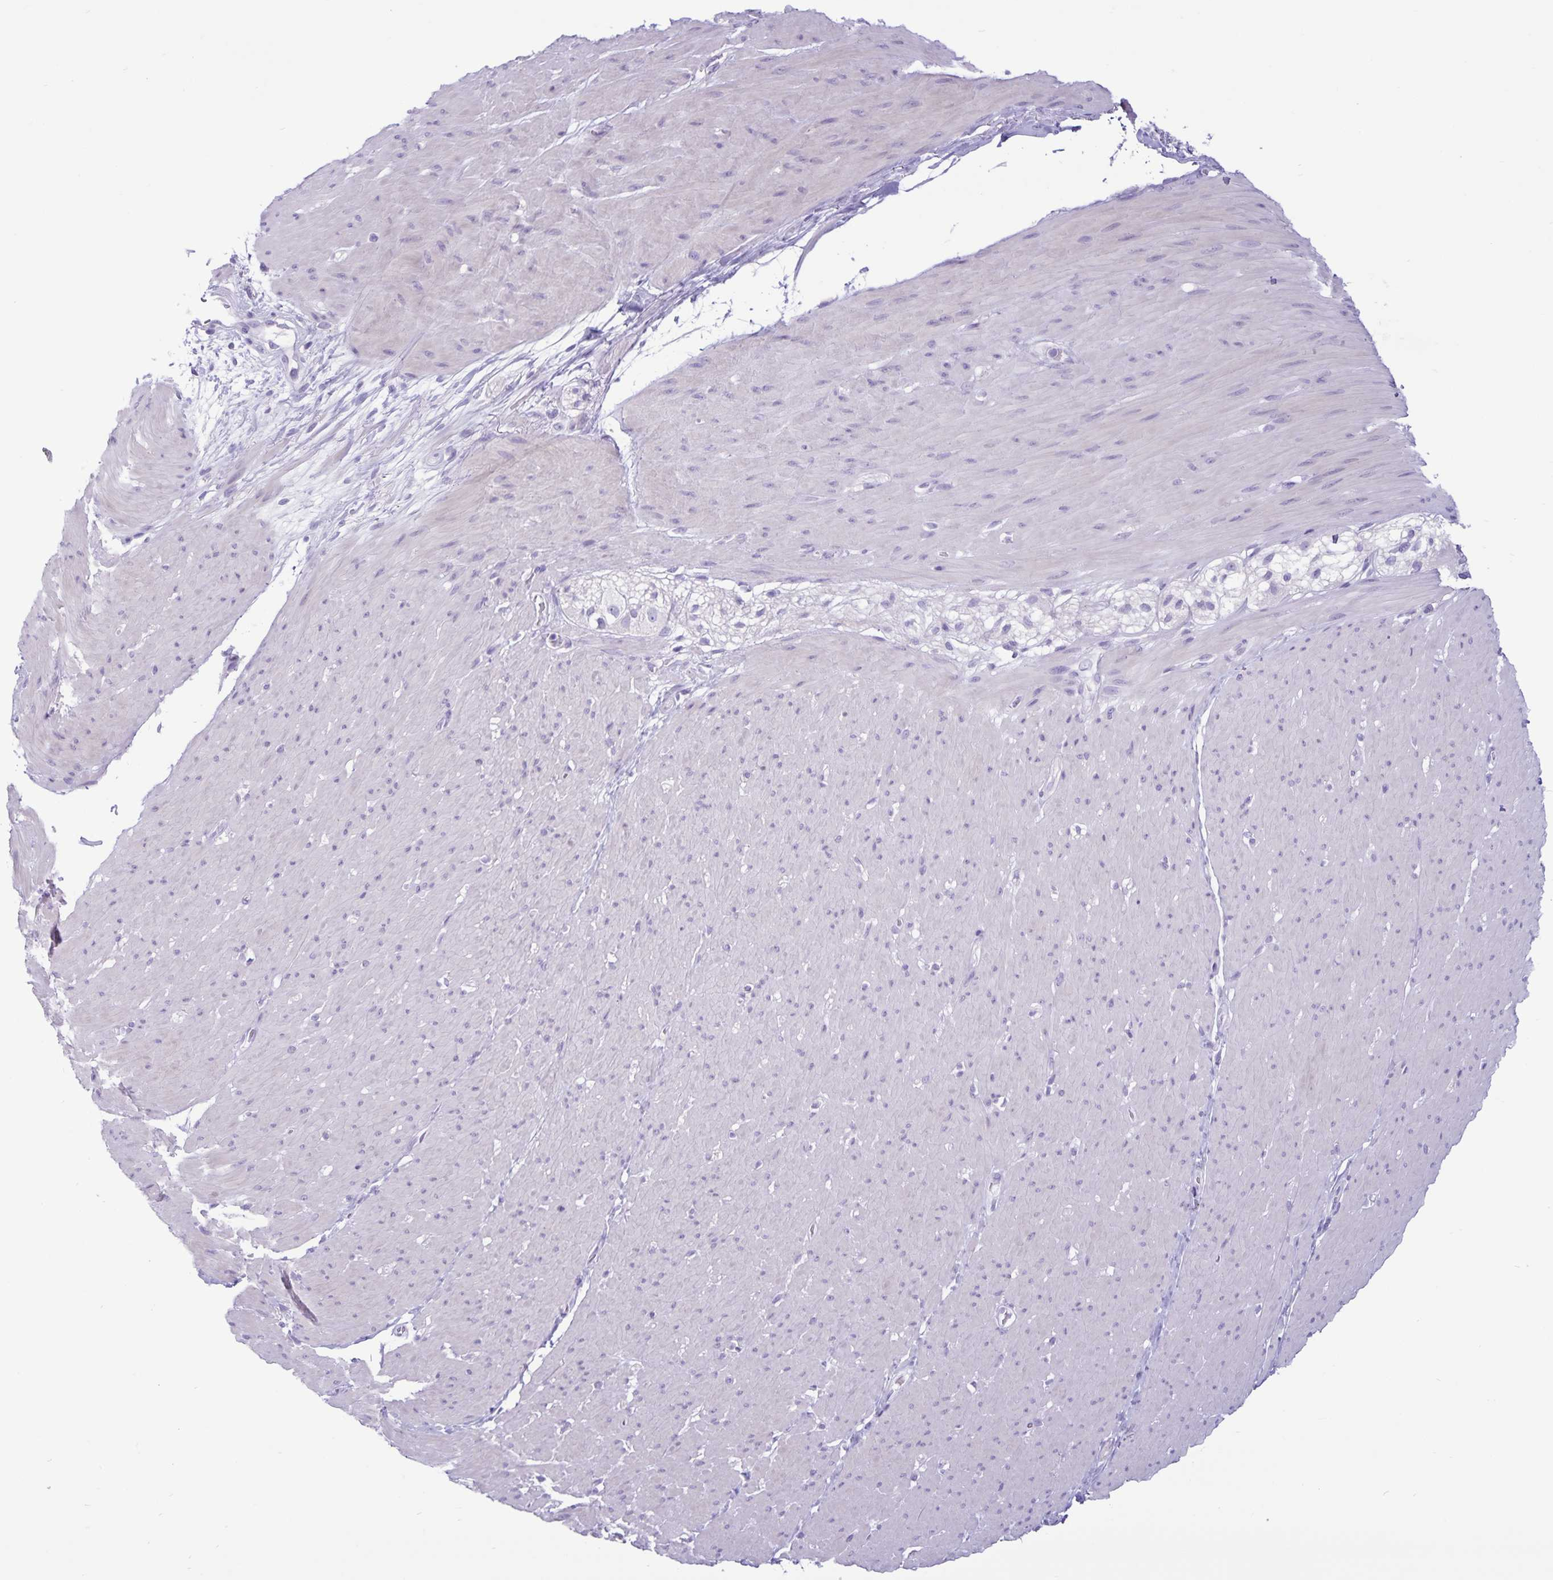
{"staining": {"intensity": "negative", "quantity": "none", "location": "none"}, "tissue": "smooth muscle", "cell_type": "Smooth muscle cells", "image_type": "normal", "snomed": [{"axis": "morphology", "description": "Normal tissue, NOS"}, {"axis": "topography", "description": "Smooth muscle"}, {"axis": "topography", "description": "Rectum"}], "caption": "Immunohistochemistry histopathology image of unremarkable smooth muscle: smooth muscle stained with DAB shows no significant protein expression in smooth muscle cells.", "gene": "IBTK", "patient": {"sex": "male", "age": 53}}